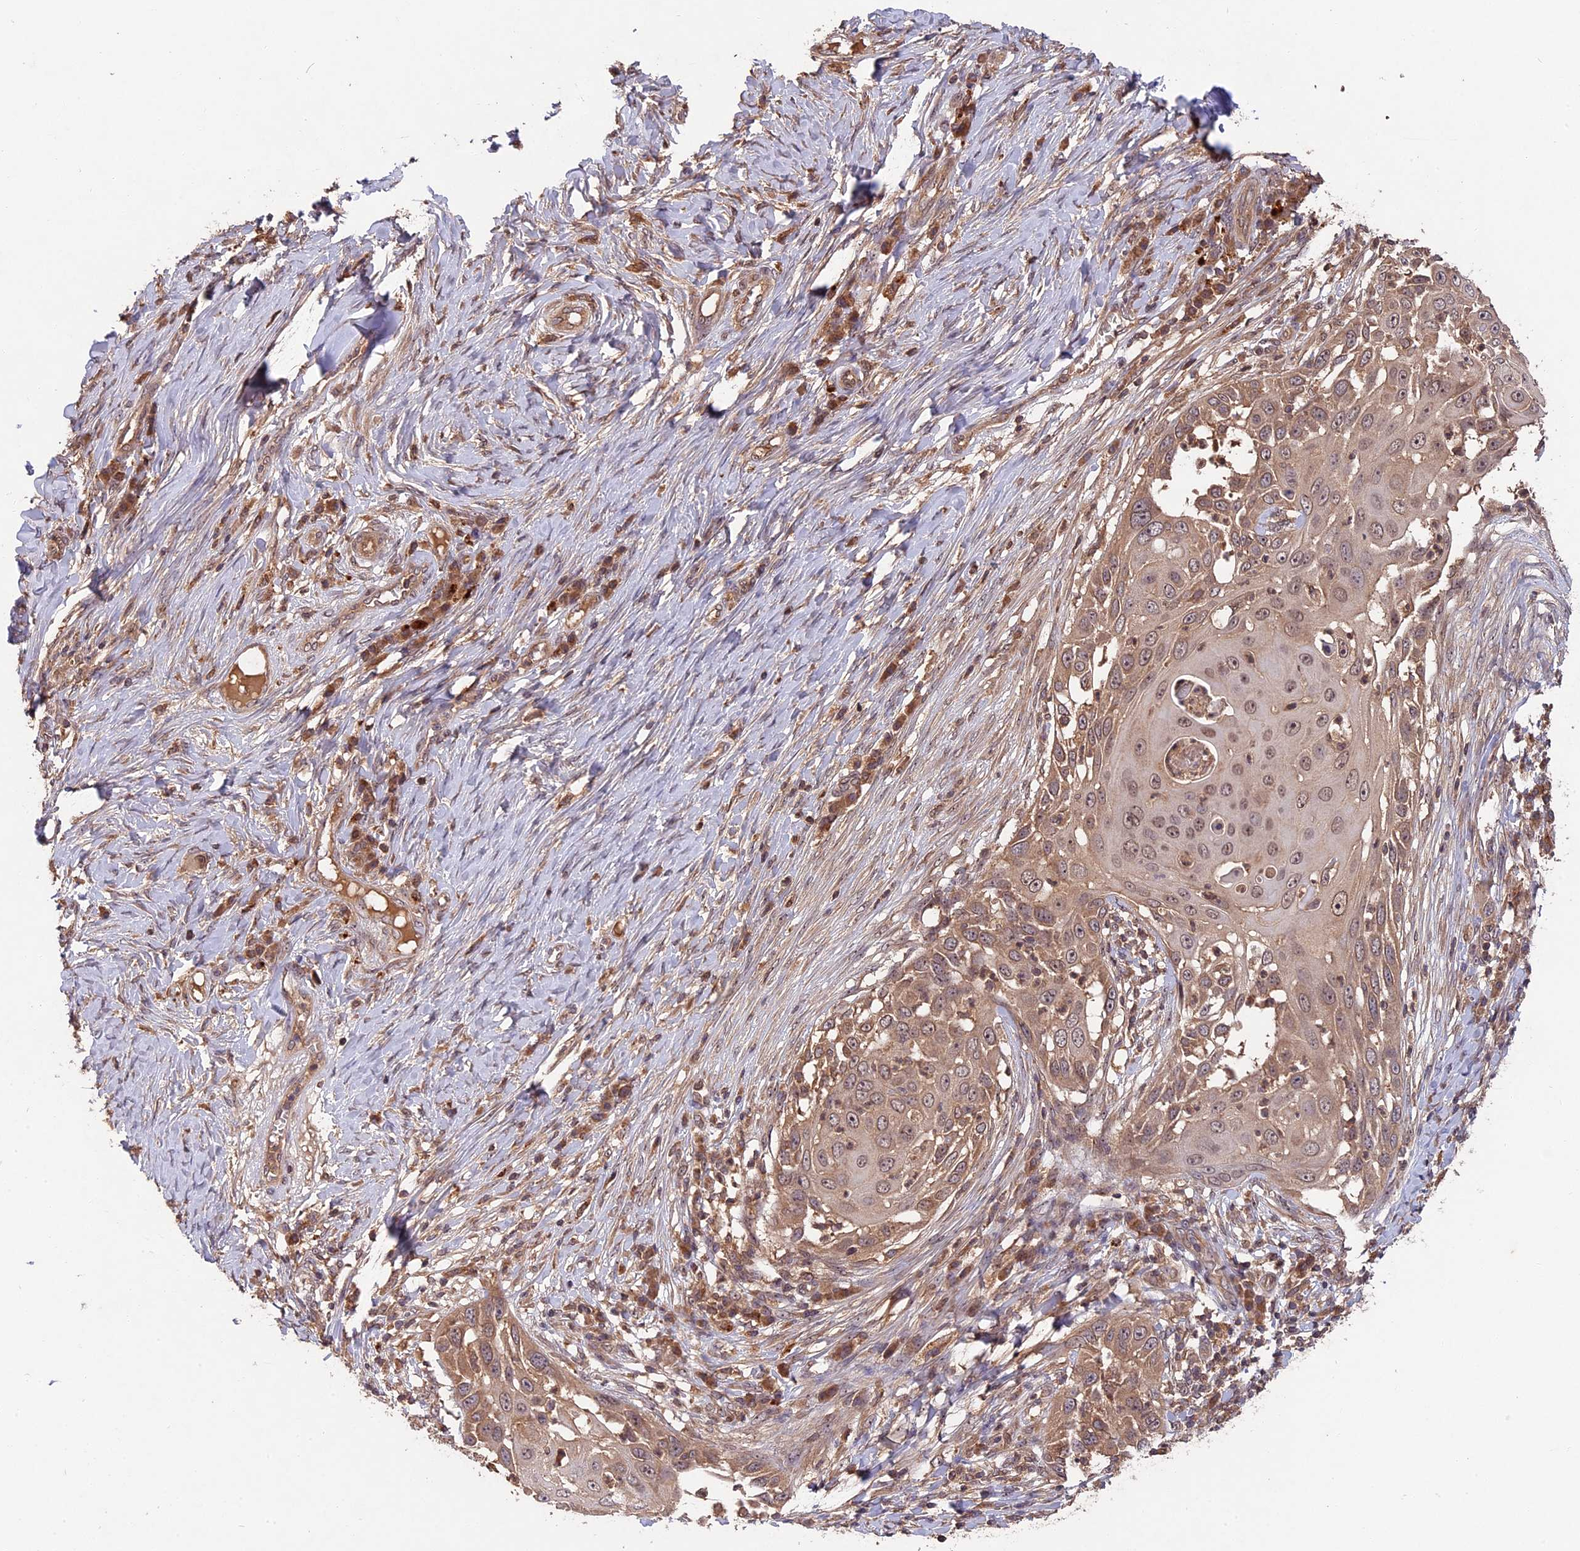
{"staining": {"intensity": "moderate", "quantity": ">75%", "location": "cytoplasmic/membranous,nuclear"}, "tissue": "skin cancer", "cell_type": "Tumor cells", "image_type": "cancer", "snomed": [{"axis": "morphology", "description": "Squamous cell carcinoma, NOS"}, {"axis": "topography", "description": "Skin"}], "caption": "Skin cancer stained with a brown dye exhibits moderate cytoplasmic/membranous and nuclear positive staining in approximately >75% of tumor cells.", "gene": "CHAC1", "patient": {"sex": "female", "age": 44}}